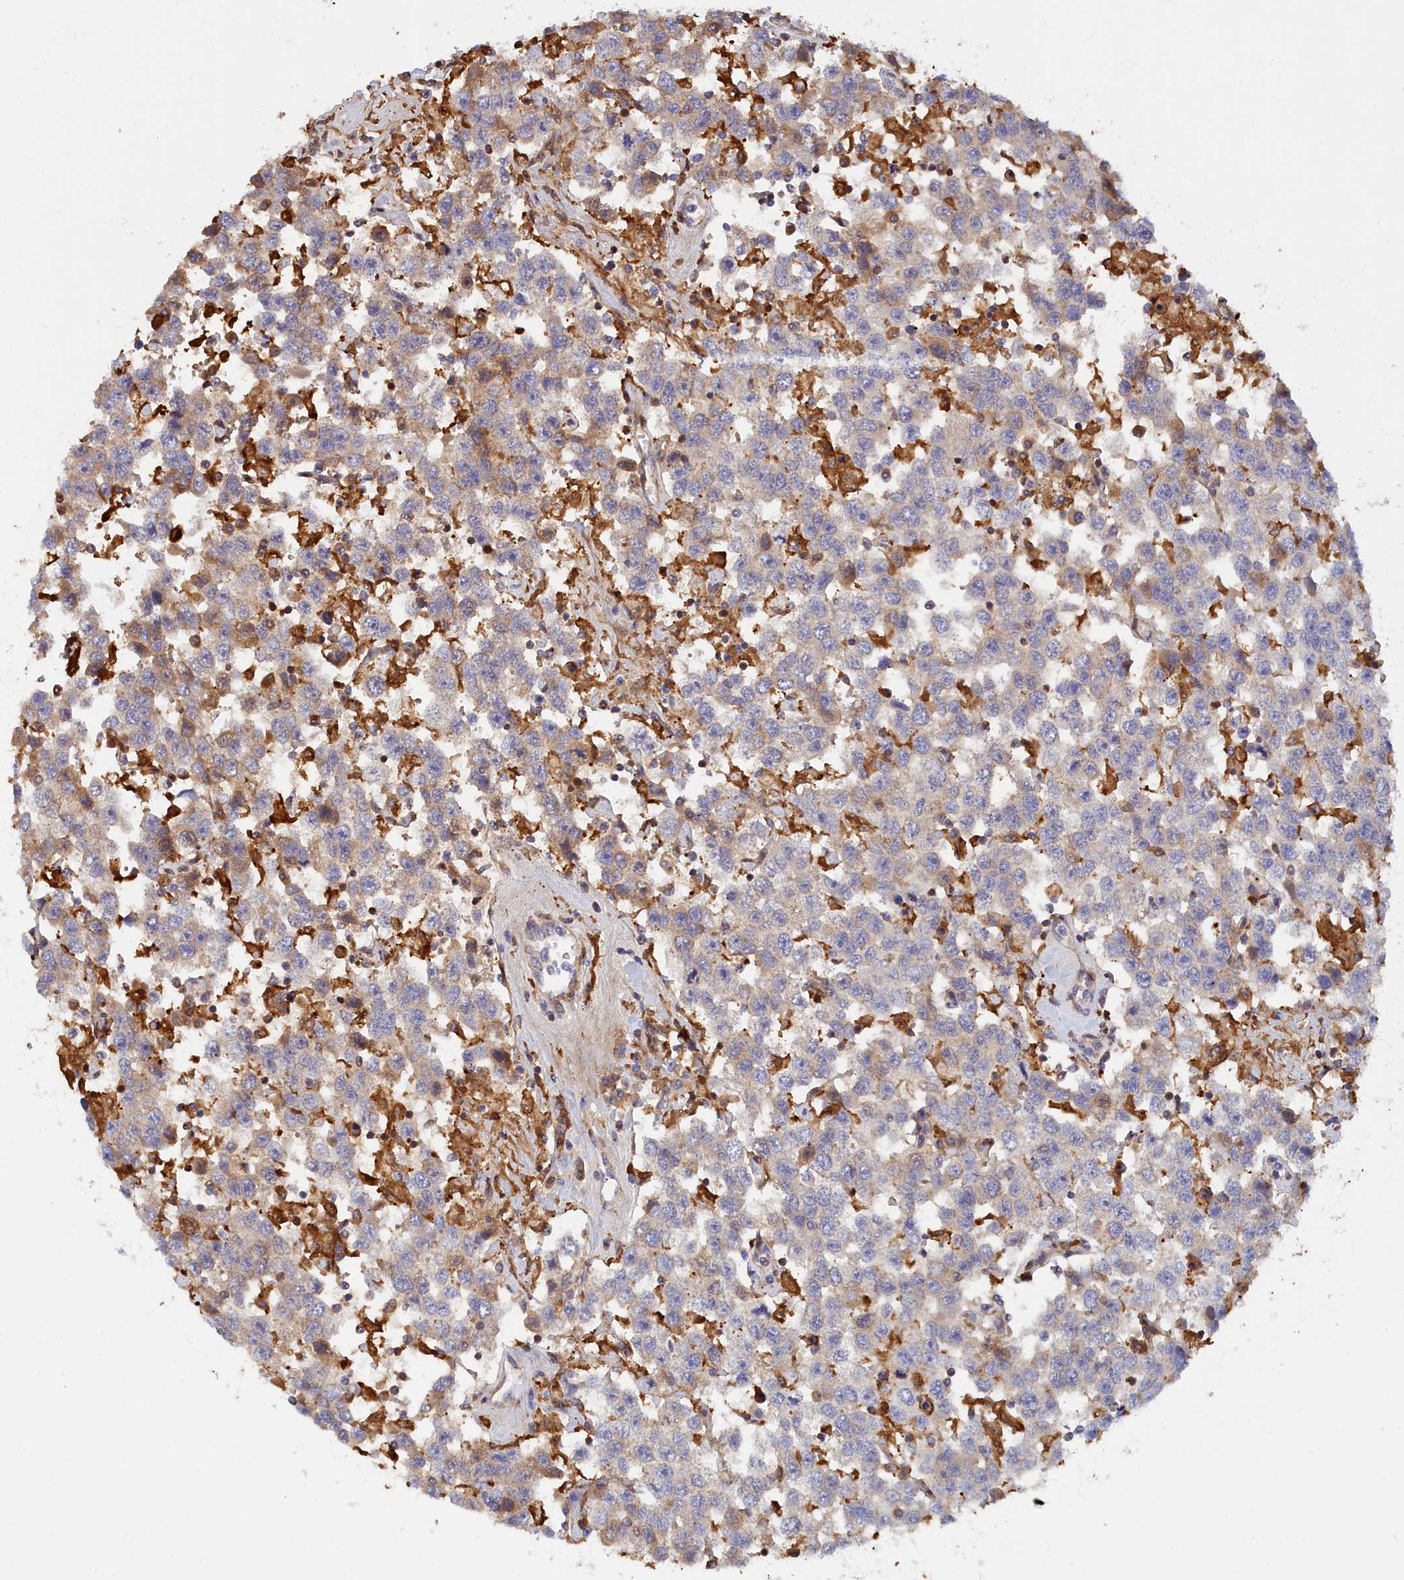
{"staining": {"intensity": "weak", "quantity": "25%-75%", "location": "cytoplasmic/membranous"}, "tissue": "testis cancer", "cell_type": "Tumor cells", "image_type": "cancer", "snomed": [{"axis": "morphology", "description": "Seminoma, NOS"}, {"axis": "topography", "description": "Testis"}], "caption": "A low amount of weak cytoplasmic/membranous positivity is seen in about 25%-75% of tumor cells in testis cancer (seminoma) tissue. The staining is performed using DAB brown chromogen to label protein expression. The nuclei are counter-stained blue using hematoxylin.", "gene": "SPATA5L1", "patient": {"sex": "male", "age": 41}}